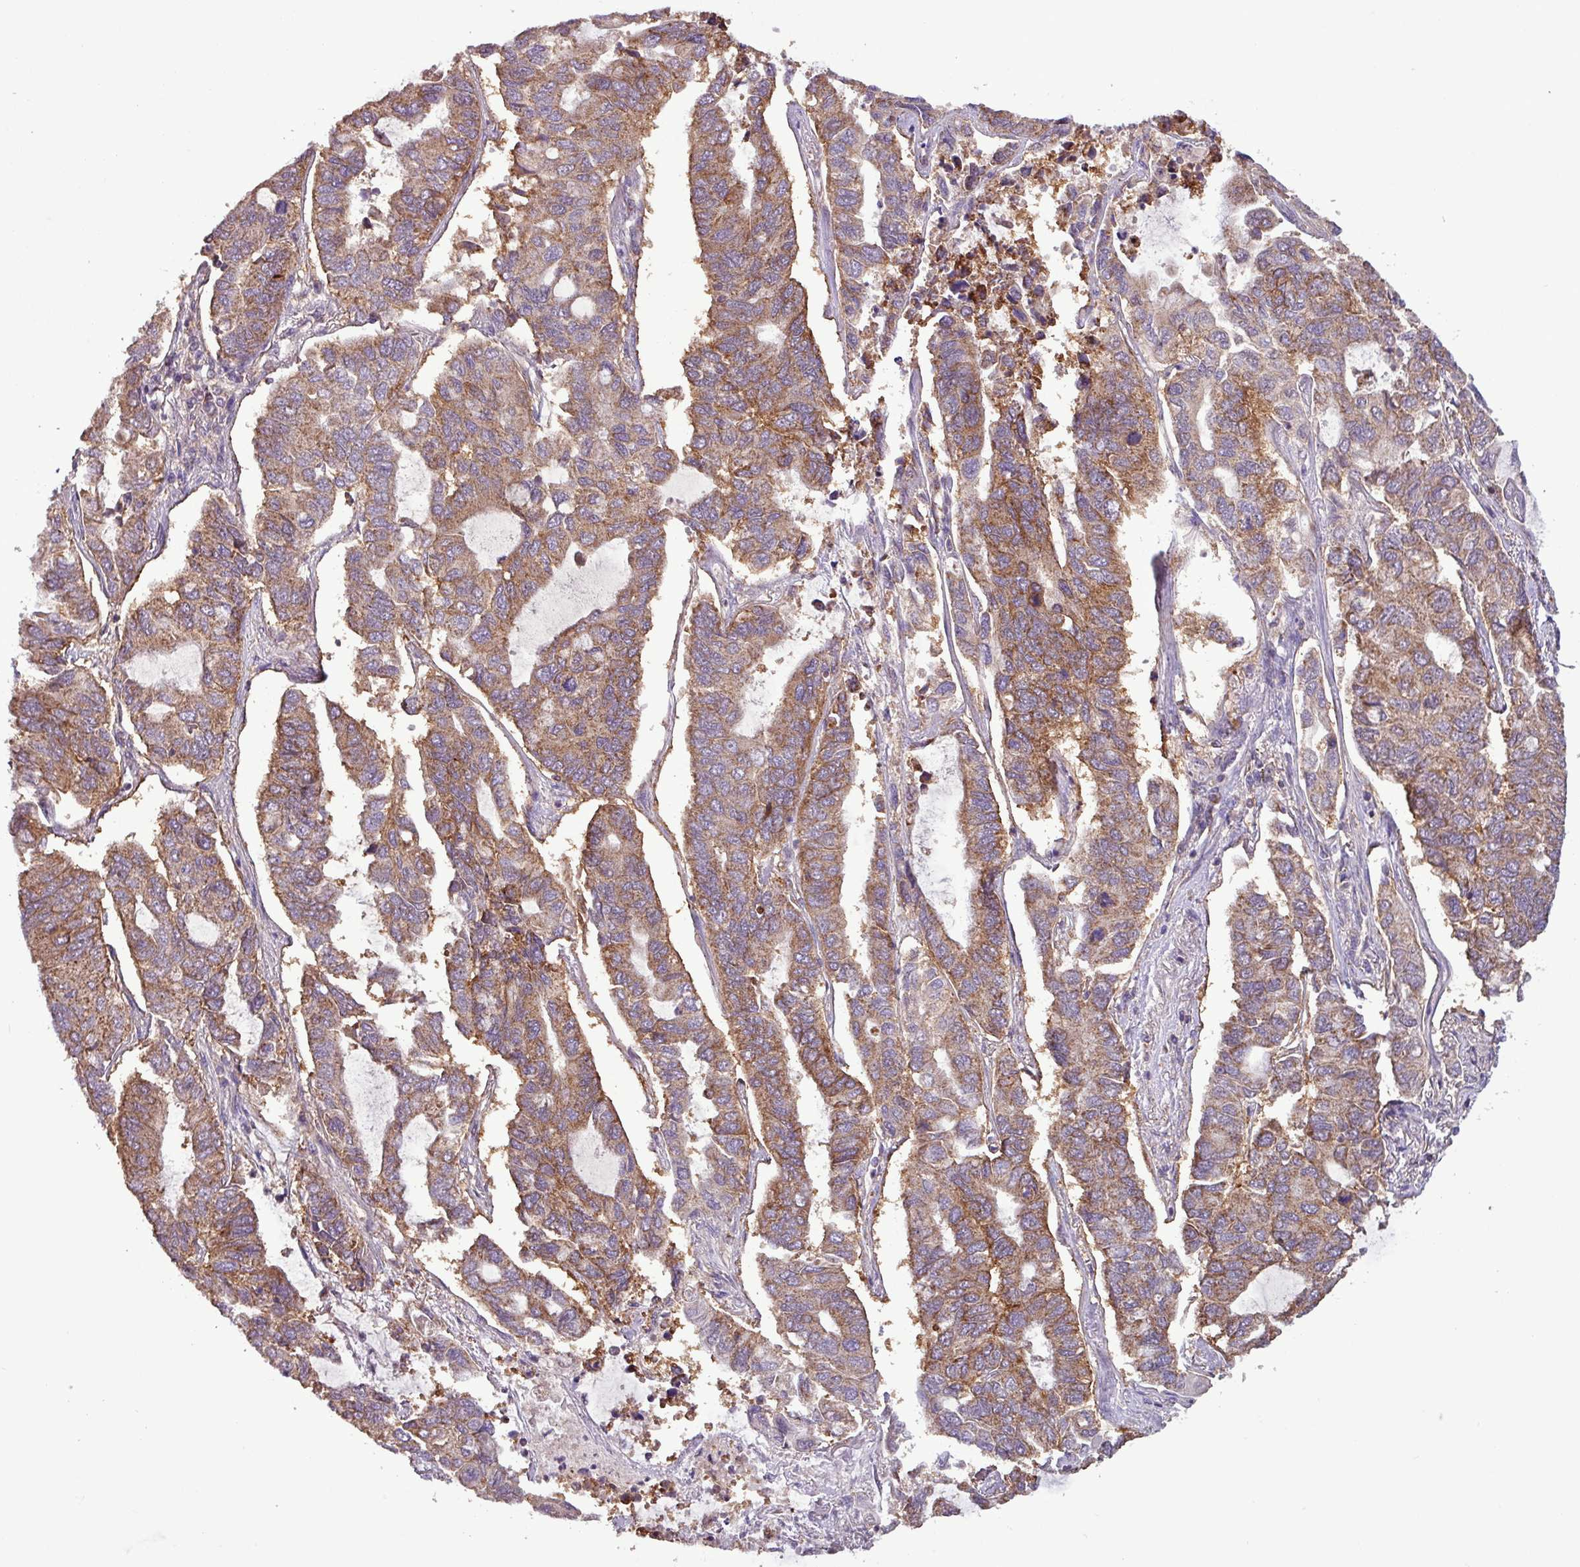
{"staining": {"intensity": "moderate", "quantity": ">75%", "location": "cytoplasmic/membranous"}, "tissue": "lung cancer", "cell_type": "Tumor cells", "image_type": "cancer", "snomed": [{"axis": "morphology", "description": "Adenocarcinoma, NOS"}, {"axis": "topography", "description": "Lung"}], "caption": "Protein staining reveals moderate cytoplasmic/membranous positivity in about >75% of tumor cells in lung adenocarcinoma. (brown staining indicates protein expression, while blue staining denotes nuclei).", "gene": "MCTP2", "patient": {"sex": "male", "age": 64}}